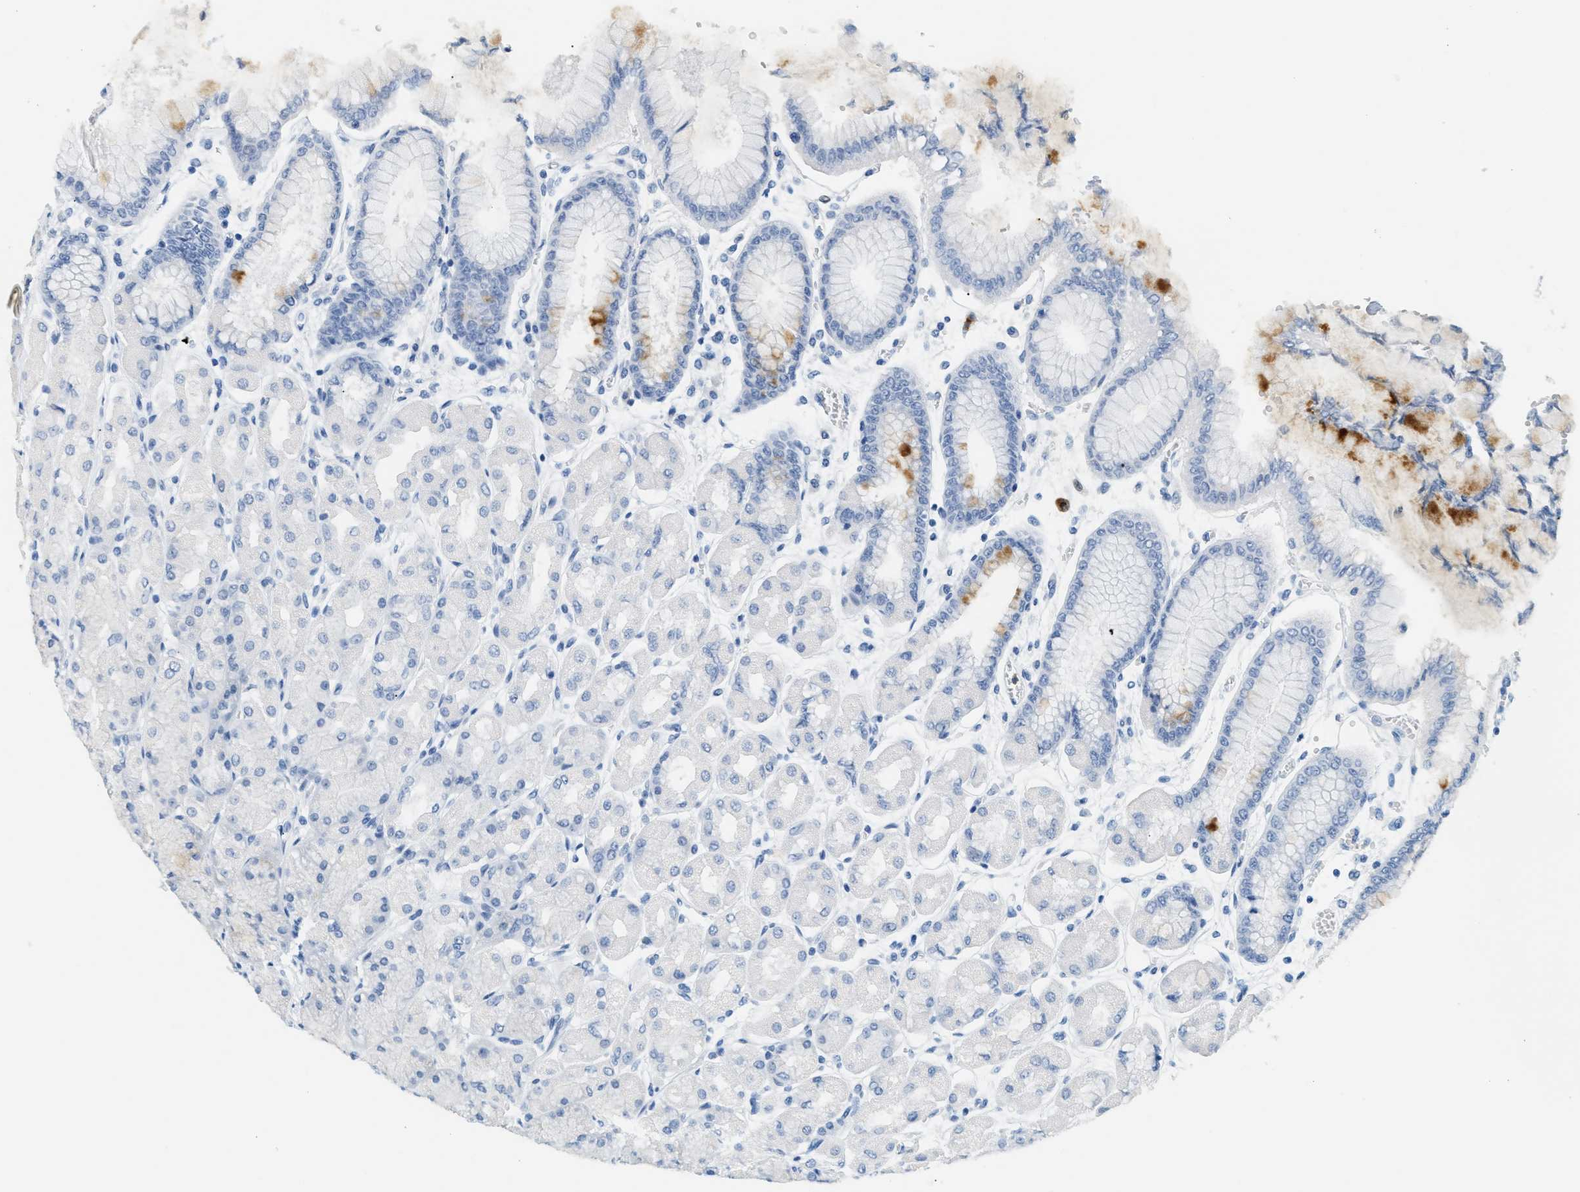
{"staining": {"intensity": "weak", "quantity": "<25%", "location": "cytoplasmic/membranous"}, "tissue": "stomach", "cell_type": "Glandular cells", "image_type": "normal", "snomed": [{"axis": "morphology", "description": "Normal tissue, NOS"}, {"axis": "topography", "description": "Stomach, upper"}], "caption": "The photomicrograph shows no significant expression in glandular cells of stomach.", "gene": "LCN2", "patient": {"sex": "female", "age": 56}}